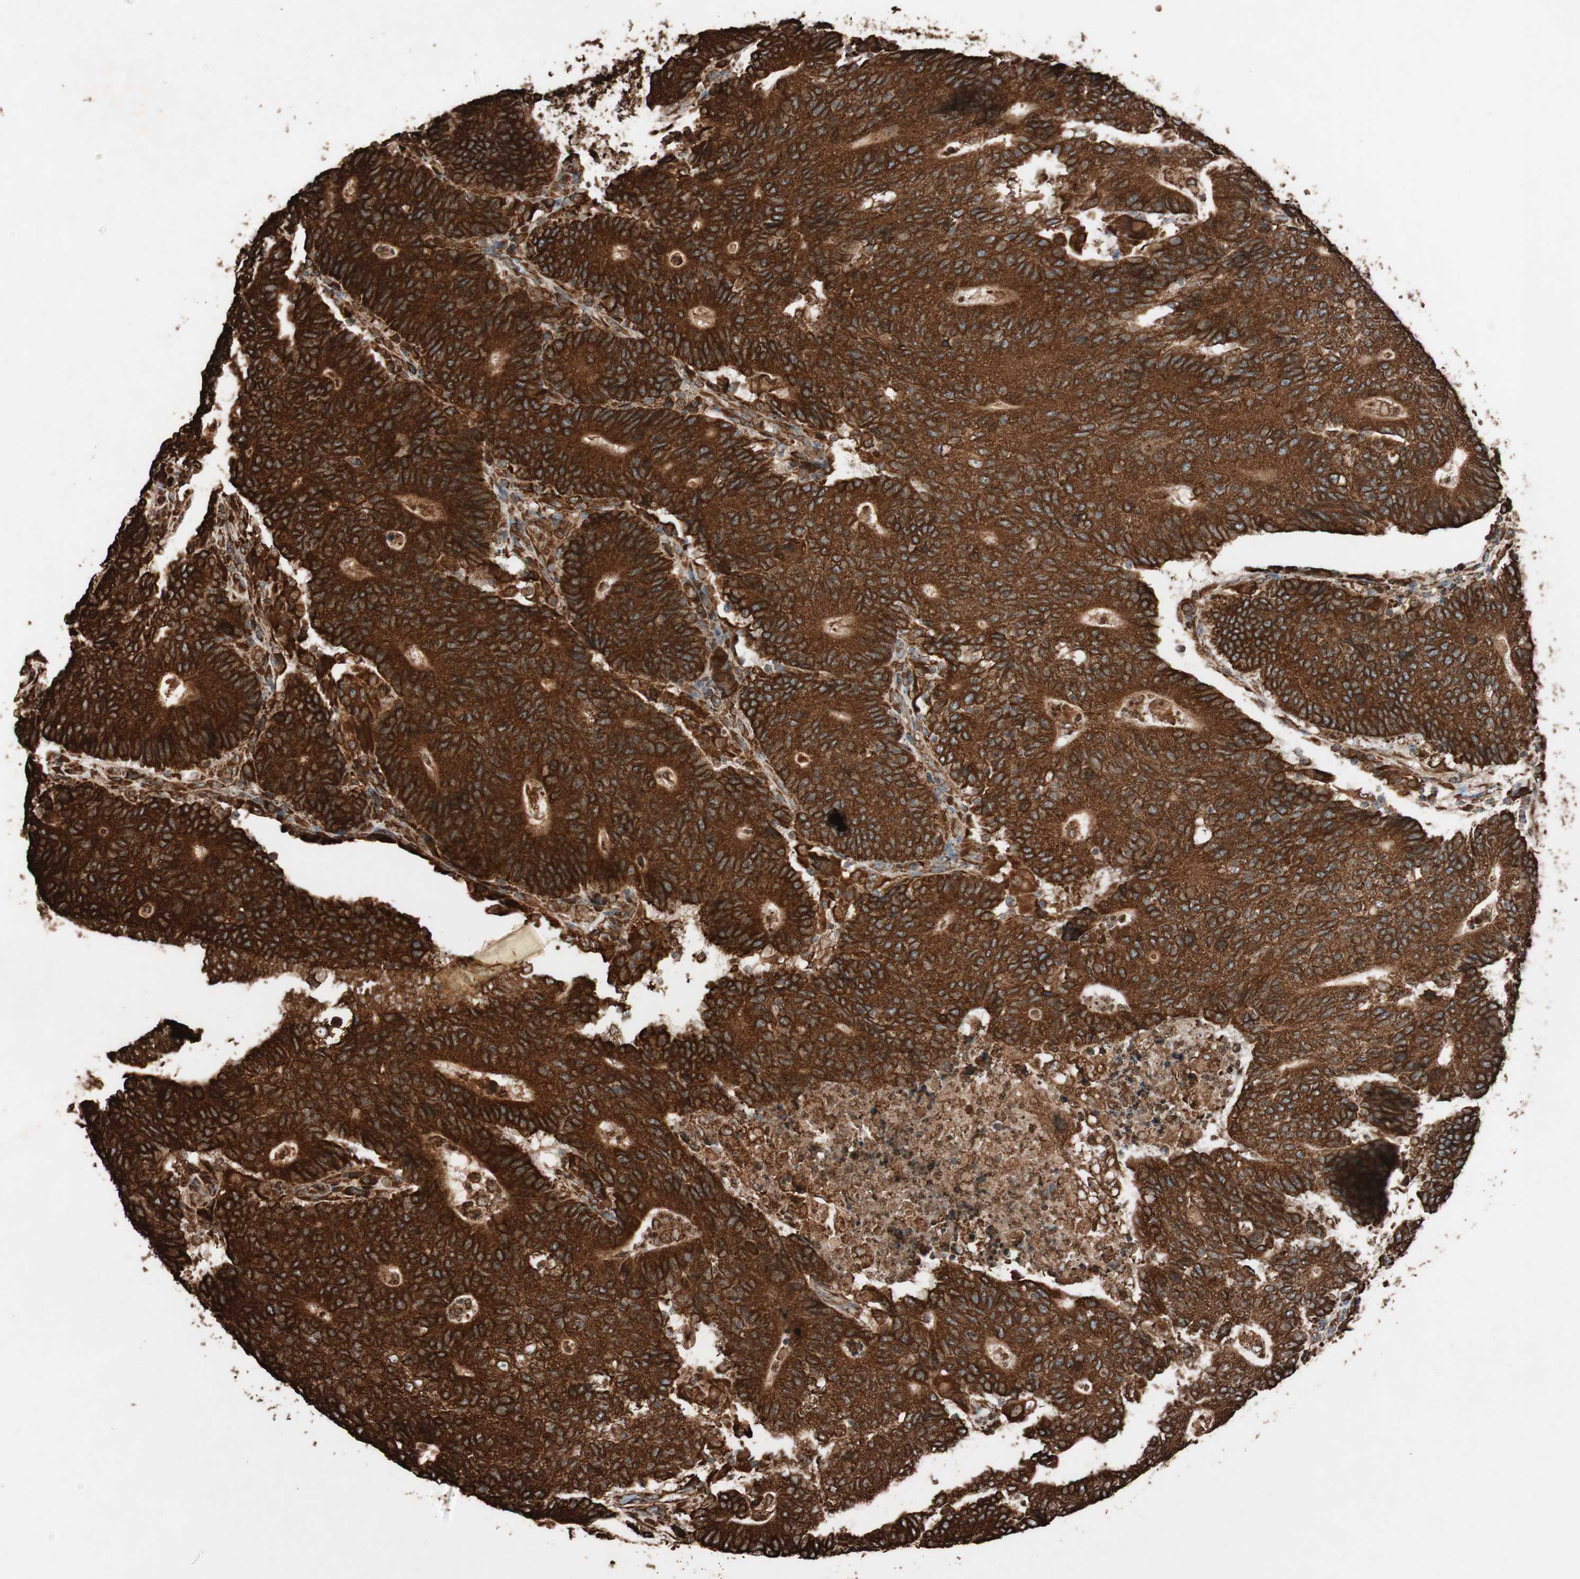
{"staining": {"intensity": "strong", "quantity": ">75%", "location": "cytoplasmic/membranous"}, "tissue": "colorectal cancer", "cell_type": "Tumor cells", "image_type": "cancer", "snomed": [{"axis": "morphology", "description": "Normal tissue, NOS"}, {"axis": "morphology", "description": "Adenocarcinoma, NOS"}, {"axis": "topography", "description": "Colon"}], "caption": "Tumor cells exhibit strong cytoplasmic/membranous staining in about >75% of cells in colorectal adenocarcinoma. The staining is performed using DAB brown chromogen to label protein expression. The nuclei are counter-stained blue using hematoxylin.", "gene": "VEGFA", "patient": {"sex": "female", "age": 75}}